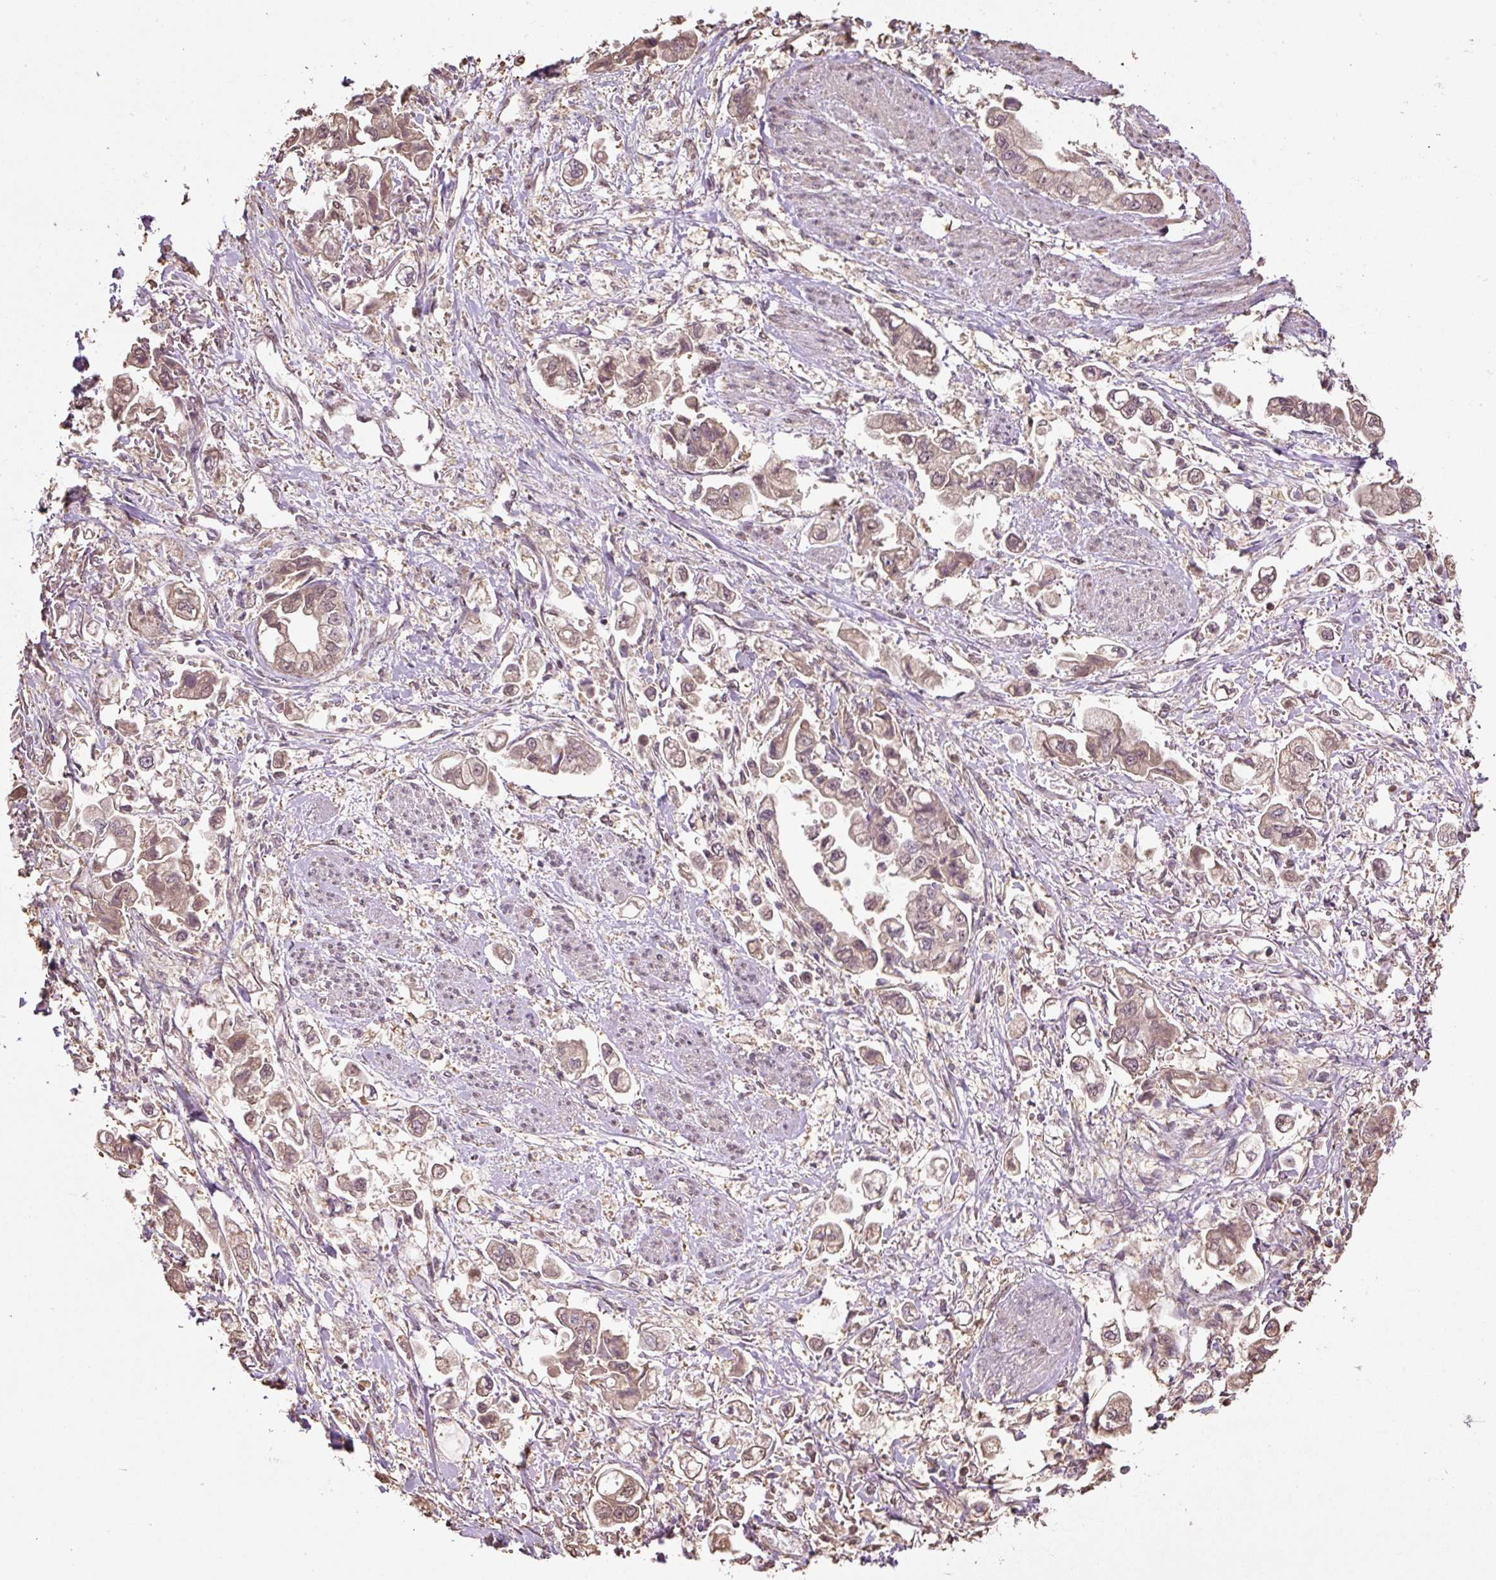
{"staining": {"intensity": "weak", "quantity": ">75%", "location": "cytoplasmic/membranous,nuclear"}, "tissue": "stomach cancer", "cell_type": "Tumor cells", "image_type": "cancer", "snomed": [{"axis": "morphology", "description": "Adenocarcinoma, NOS"}, {"axis": "topography", "description": "Stomach"}], "caption": "High-magnification brightfield microscopy of stomach adenocarcinoma stained with DAB (3,3'-diaminobenzidine) (brown) and counterstained with hematoxylin (blue). tumor cells exhibit weak cytoplasmic/membranous and nuclear positivity is seen in about>75% of cells.", "gene": "TMEM170B", "patient": {"sex": "male", "age": 62}}